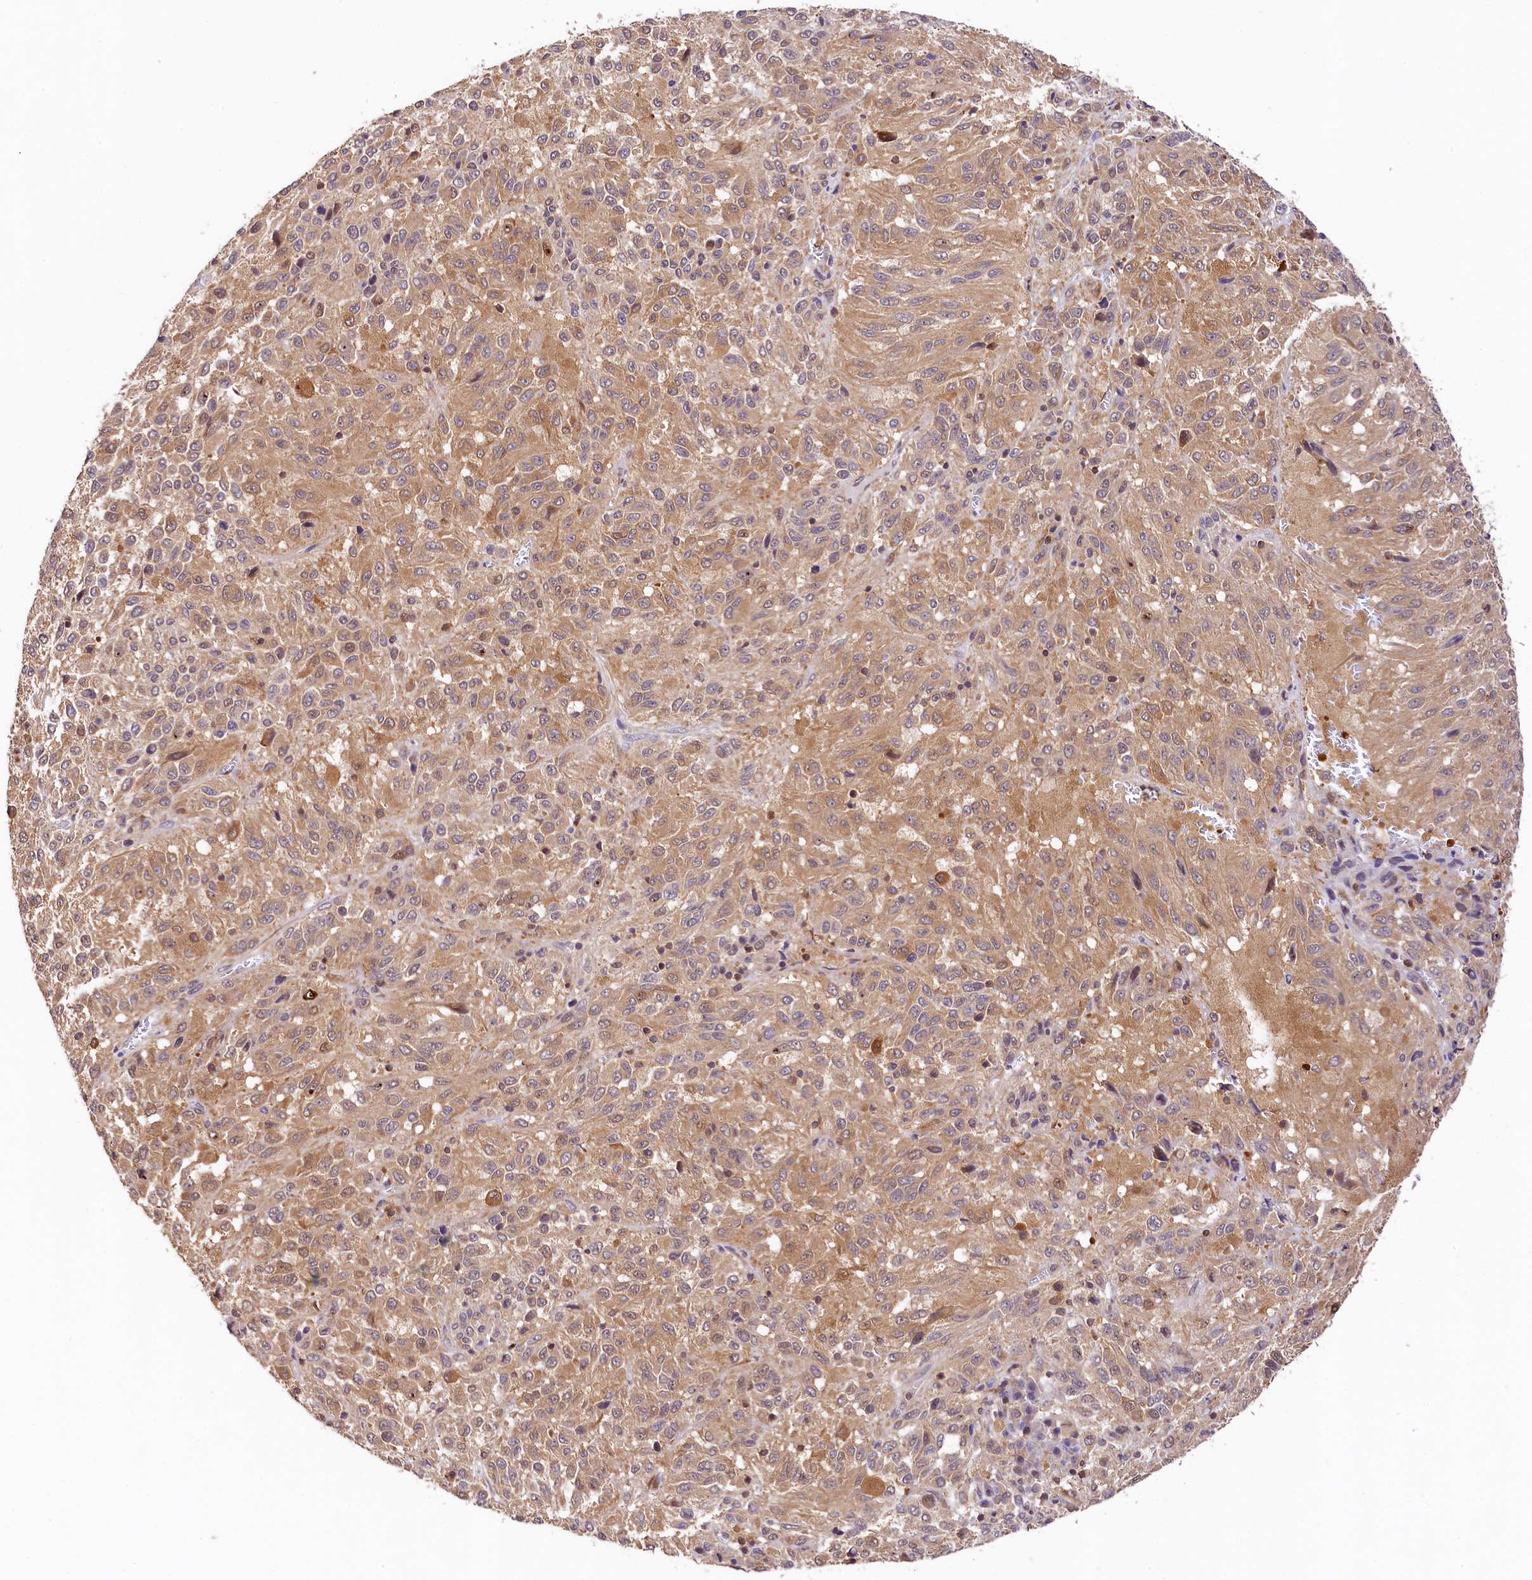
{"staining": {"intensity": "moderate", "quantity": ">75%", "location": "cytoplasmic/membranous"}, "tissue": "melanoma", "cell_type": "Tumor cells", "image_type": "cancer", "snomed": [{"axis": "morphology", "description": "Malignant melanoma, Metastatic site"}, {"axis": "topography", "description": "Lung"}], "caption": "Tumor cells demonstrate moderate cytoplasmic/membranous expression in about >75% of cells in melanoma.", "gene": "CHORDC1", "patient": {"sex": "male", "age": 64}}